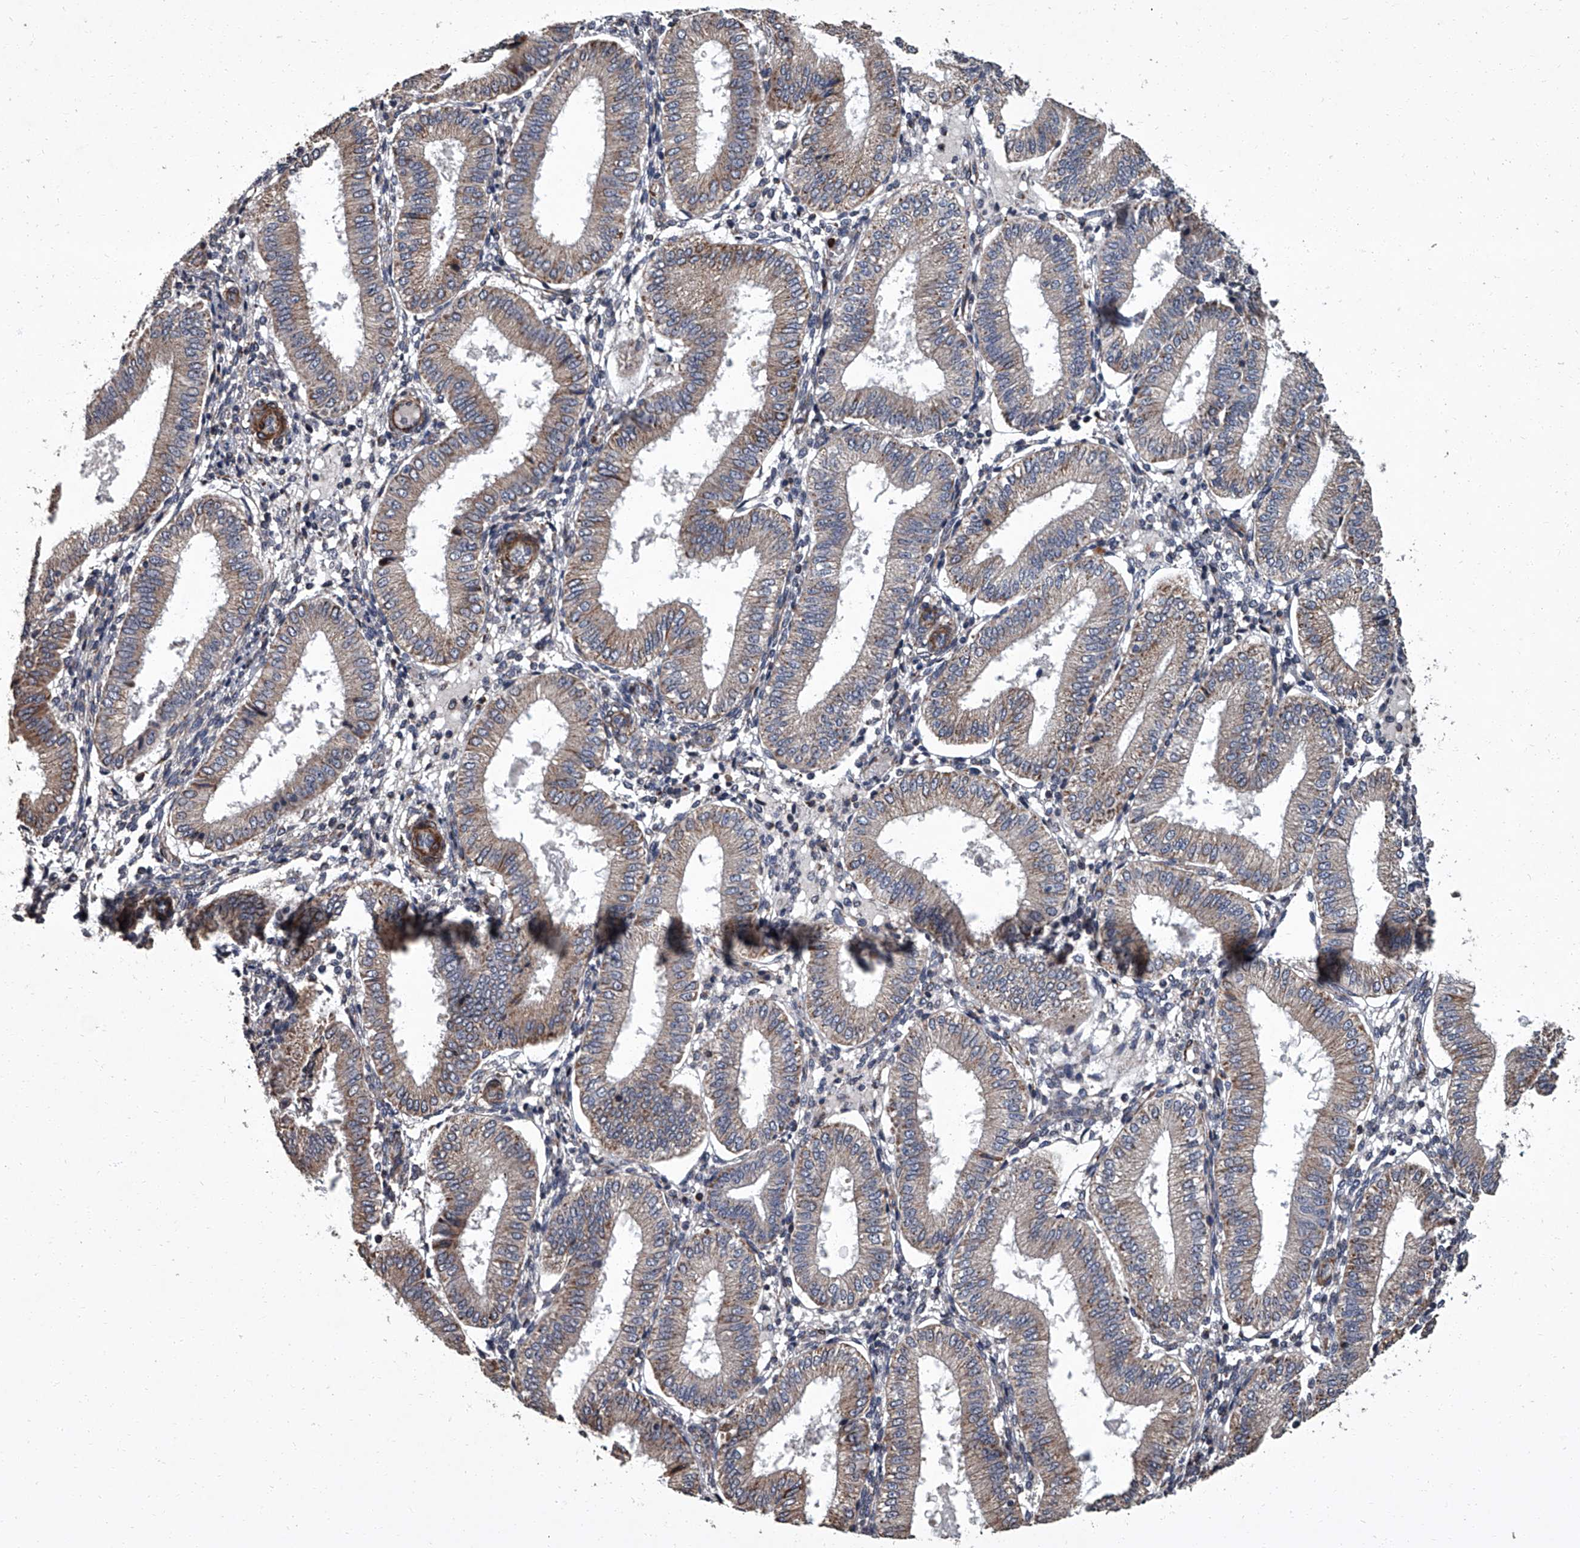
{"staining": {"intensity": "weak", "quantity": "<25%", "location": "cytoplasmic/membranous"}, "tissue": "endometrium", "cell_type": "Cells in endometrial stroma", "image_type": "normal", "snomed": [{"axis": "morphology", "description": "Normal tissue, NOS"}, {"axis": "topography", "description": "Endometrium"}], "caption": "This histopathology image is of normal endometrium stained with immunohistochemistry to label a protein in brown with the nuclei are counter-stained blue. There is no expression in cells in endometrial stroma.", "gene": "SIRT4", "patient": {"sex": "female", "age": 39}}